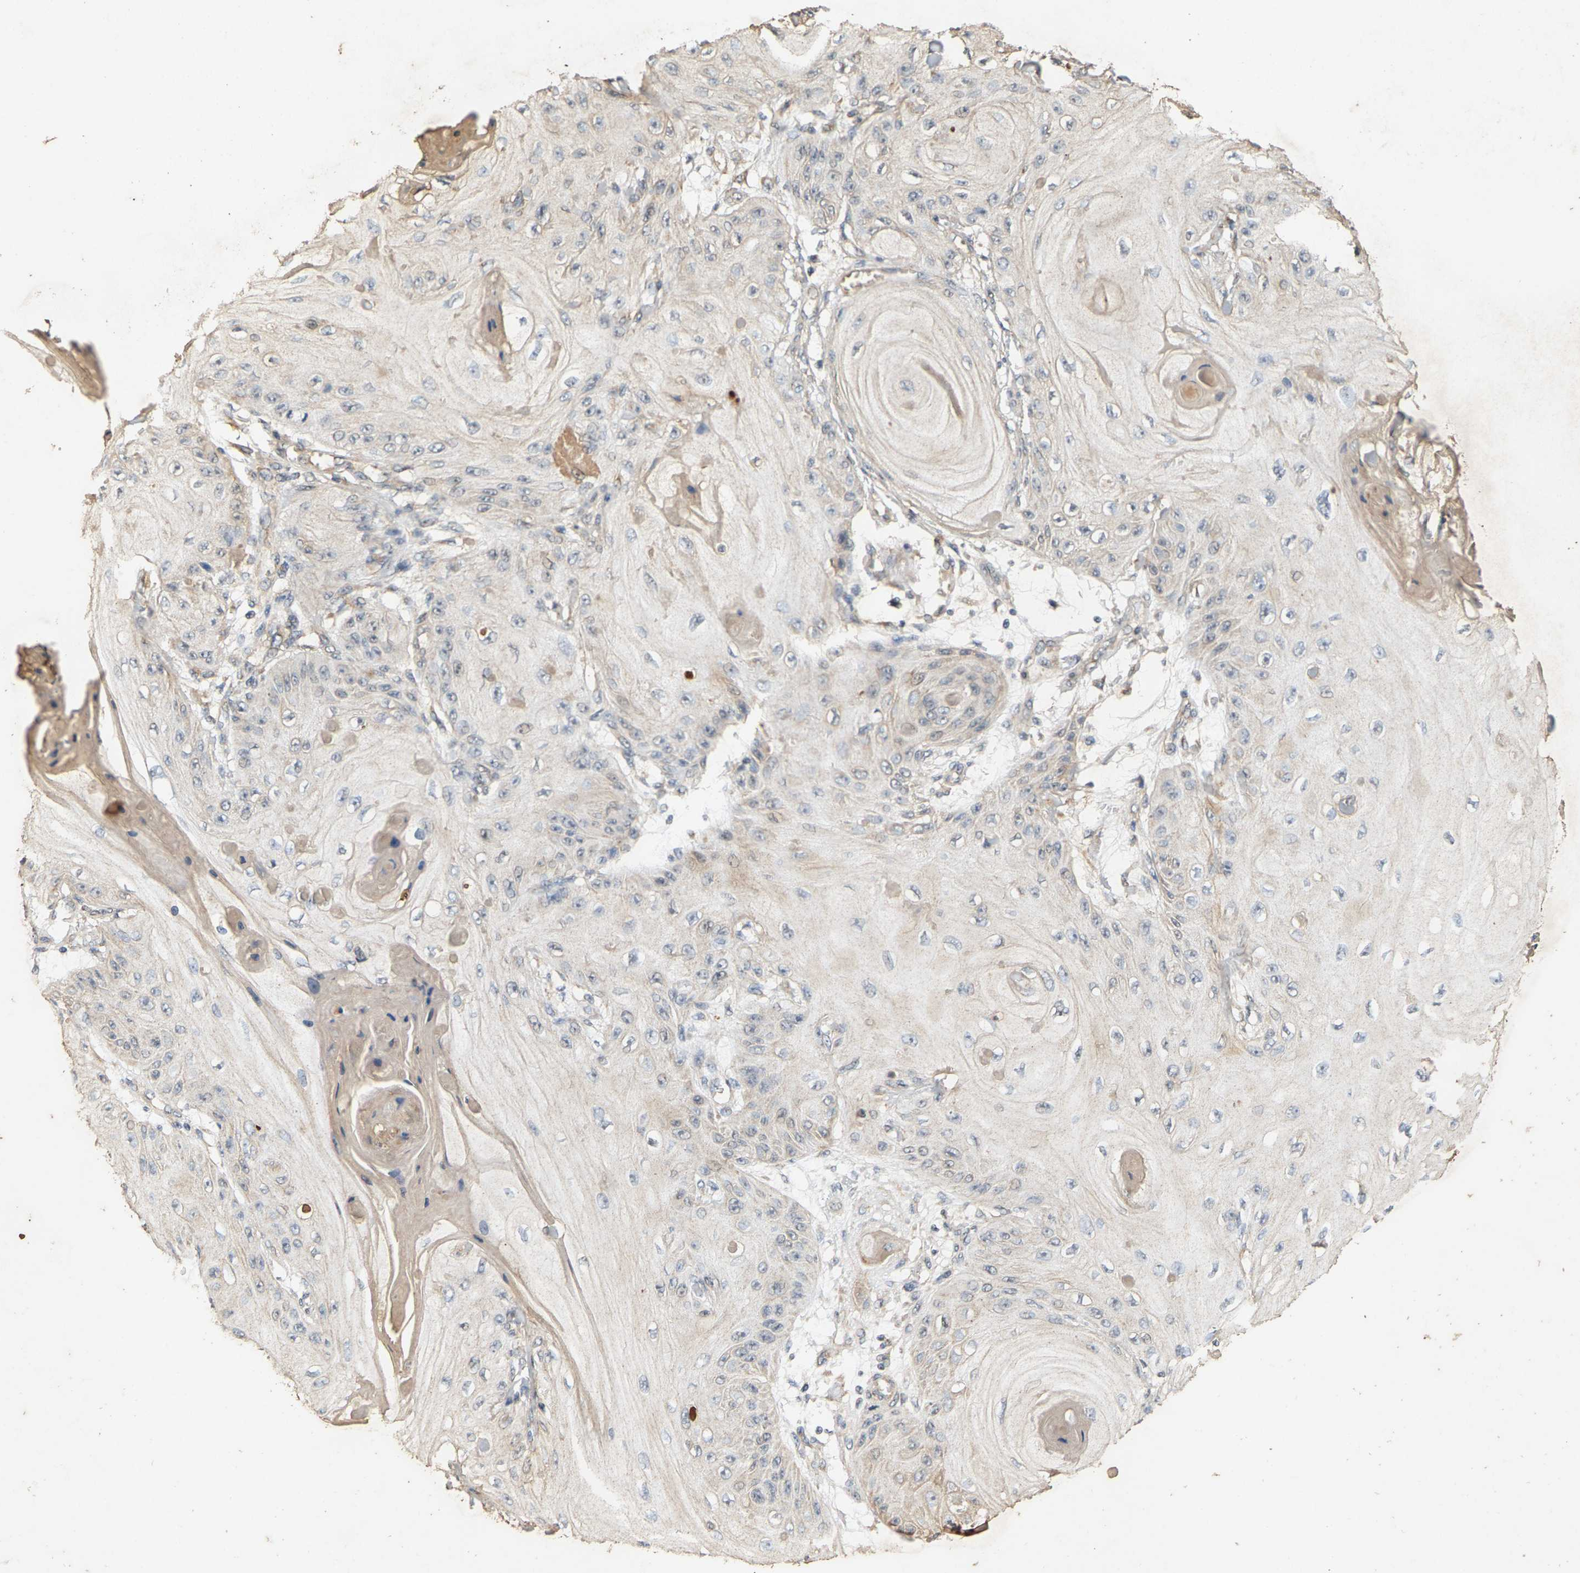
{"staining": {"intensity": "weak", "quantity": "25%-75%", "location": "cytoplasmic/membranous"}, "tissue": "skin cancer", "cell_type": "Tumor cells", "image_type": "cancer", "snomed": [{"axis": "morphology", "description": "Squamous cell carcinoma, NOS"}, {"axis": "topography", "description": "Skin"}], "caption": "The photomicrograph demonstrates a brown stain indicating the presence of a protein in the cytoplasmic/membranous of tumor cells in squamous cell carcinoma (skin).", "gene": "CIDEC", "patient": {"sex": "male", "age": 74}}